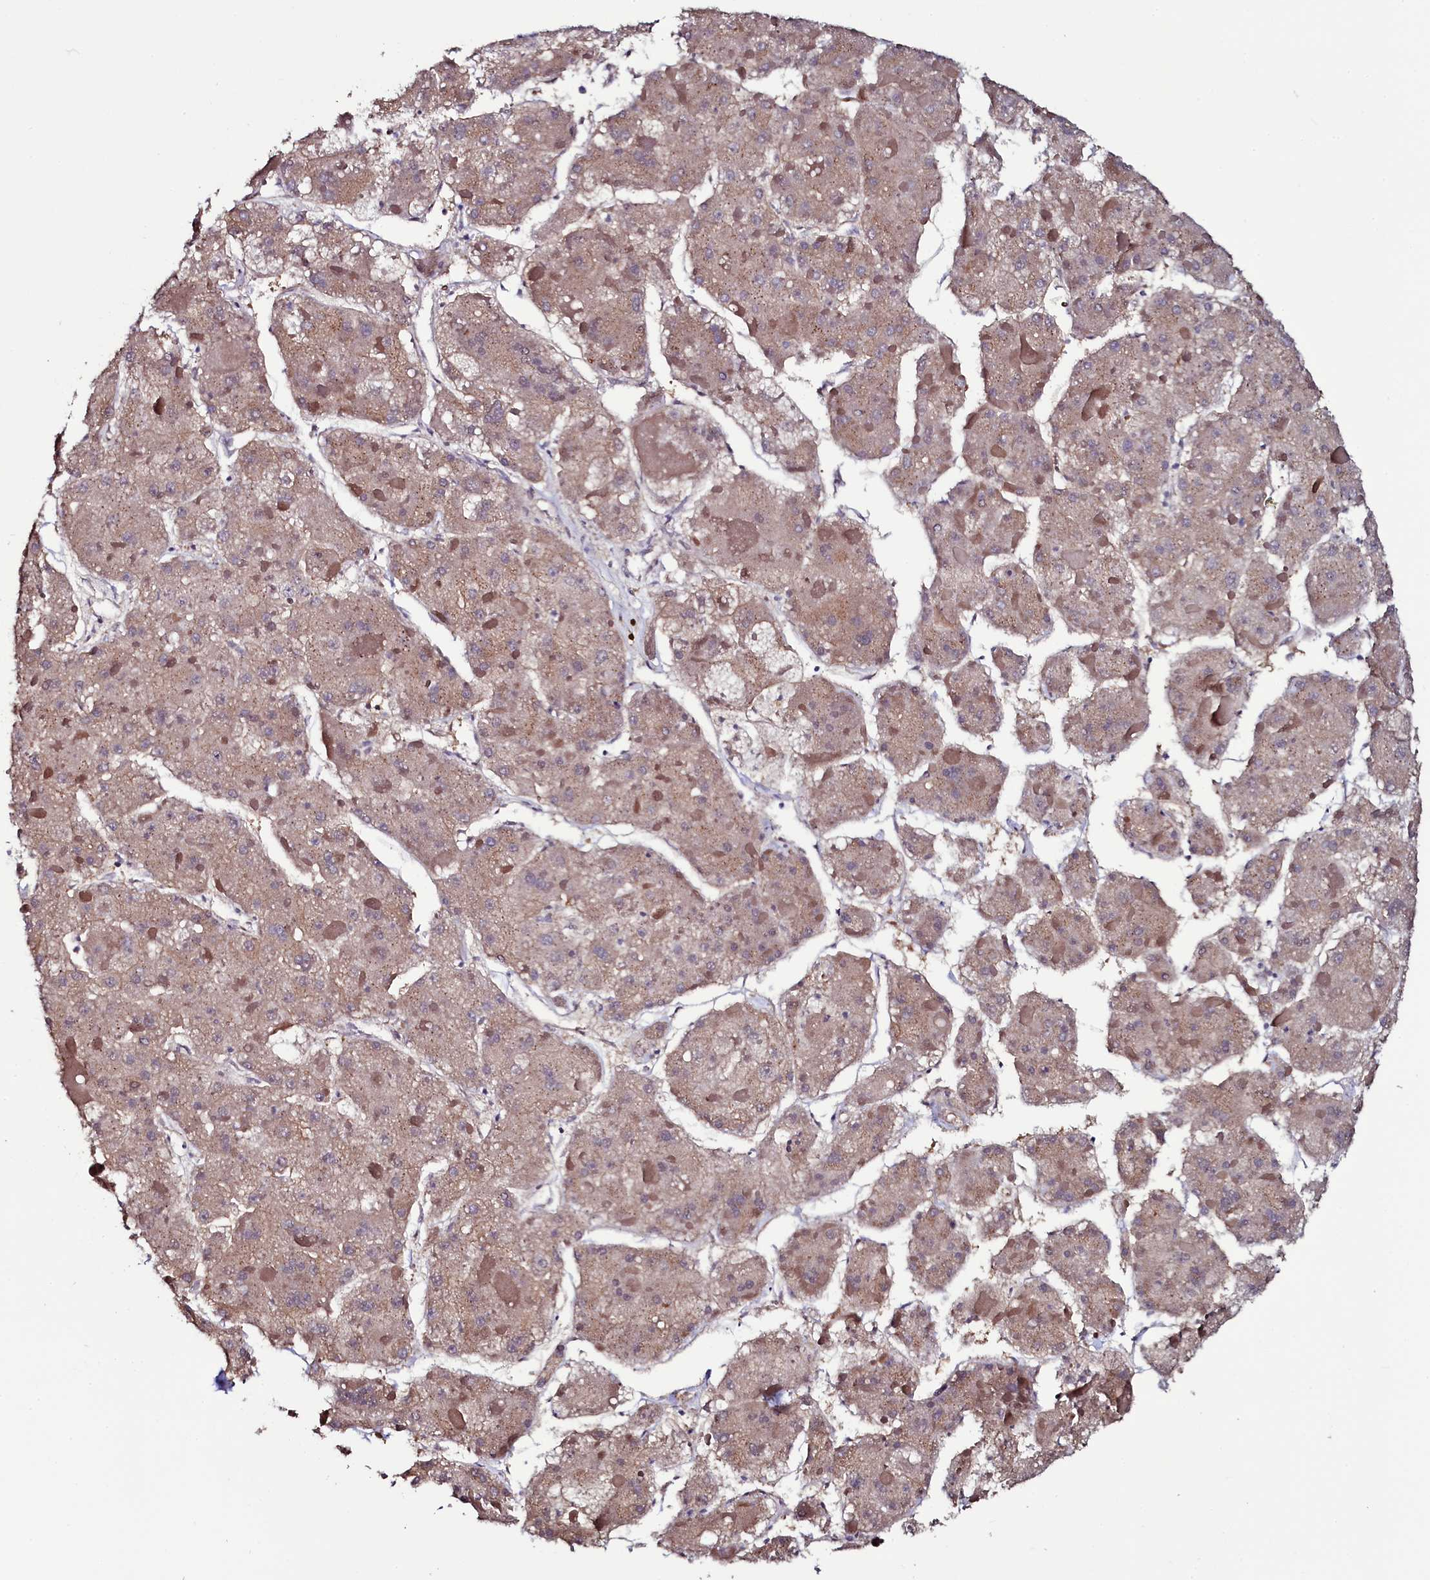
{"staining": {"intensity": "moderate", "quantity": ">75%", "location": "cytoplasmic/membranous"}, "tissue": "liver cancer", "cell_type": "Tumor cells", "image_type": "cancer", "snomed": [{"axis": "morphology", "description": "Carcinoma, Hepatocellular, NOS"}, {"axis": "topography", "description": "Liver"}], "caption": "Moderate cytoplasmic/membranous protein expression is seen in about >75% of tumor cells in liver cancer.", "gene": "USPL1", "patient": {"sex": "female", "age": 73}}